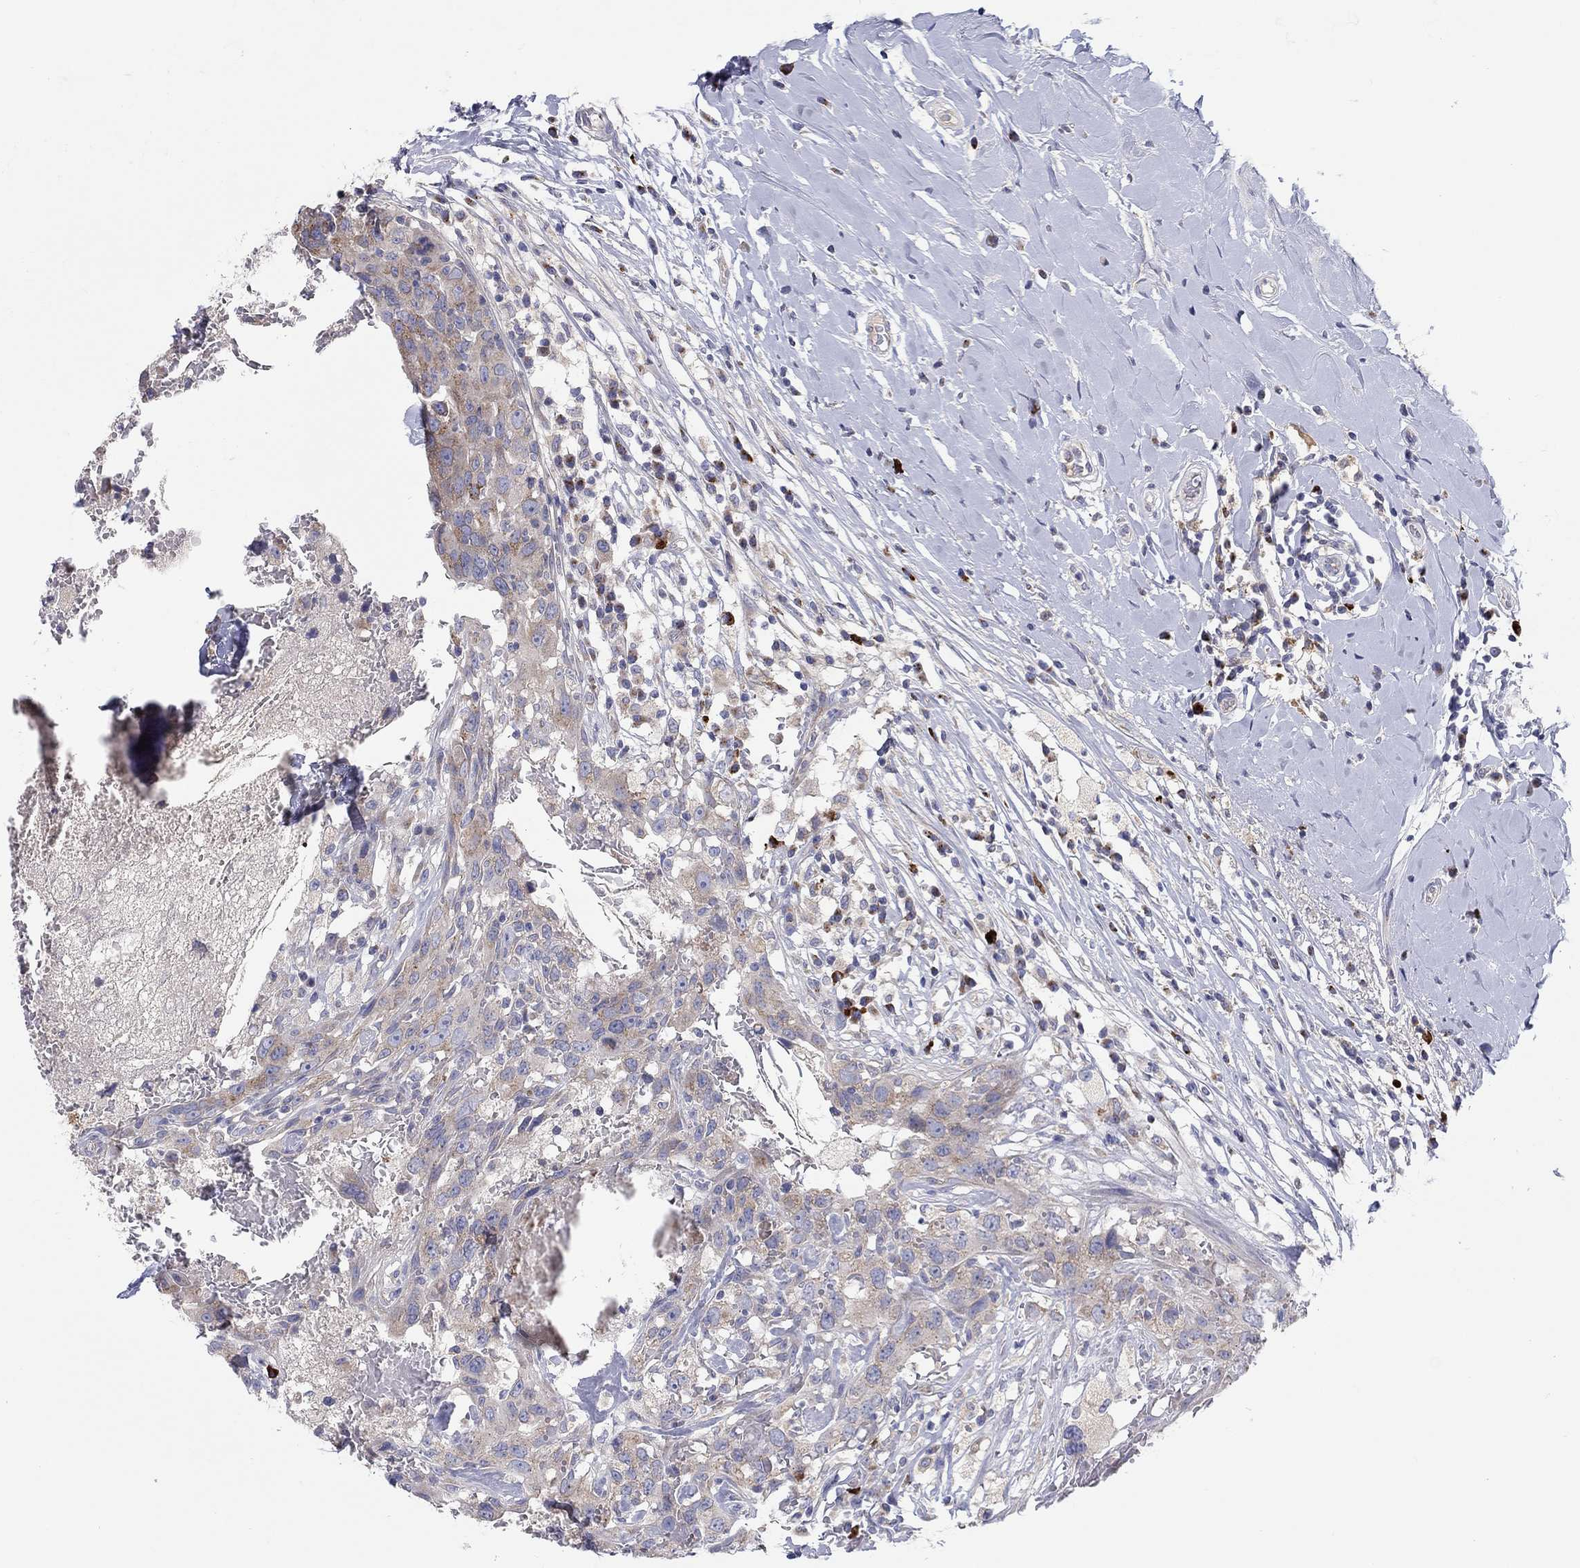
{"staining": {"intensity": "moderate", "quantity": "<25%", "location": "cytoplasmic/membranous"}, "tissue": "breast cancer", "cell_type": "Tumor cells", "image_type": "cancer", "snomed": [{"axis": "morphology", "description": "Duct carcinoma"}, {"axis": "topography", "description": "Breast"}], "caption": "Protein expression analysis of breast cancer (infiltrating ductal carcinoma) demonstrates moderate cytoplasmic/membranous staining in about <25% of tumor cells. (DAB IHC with brightfield microscopy, high magnification).", "gene": "BCO2", "patient": {"sex": "female", "age": 27}}